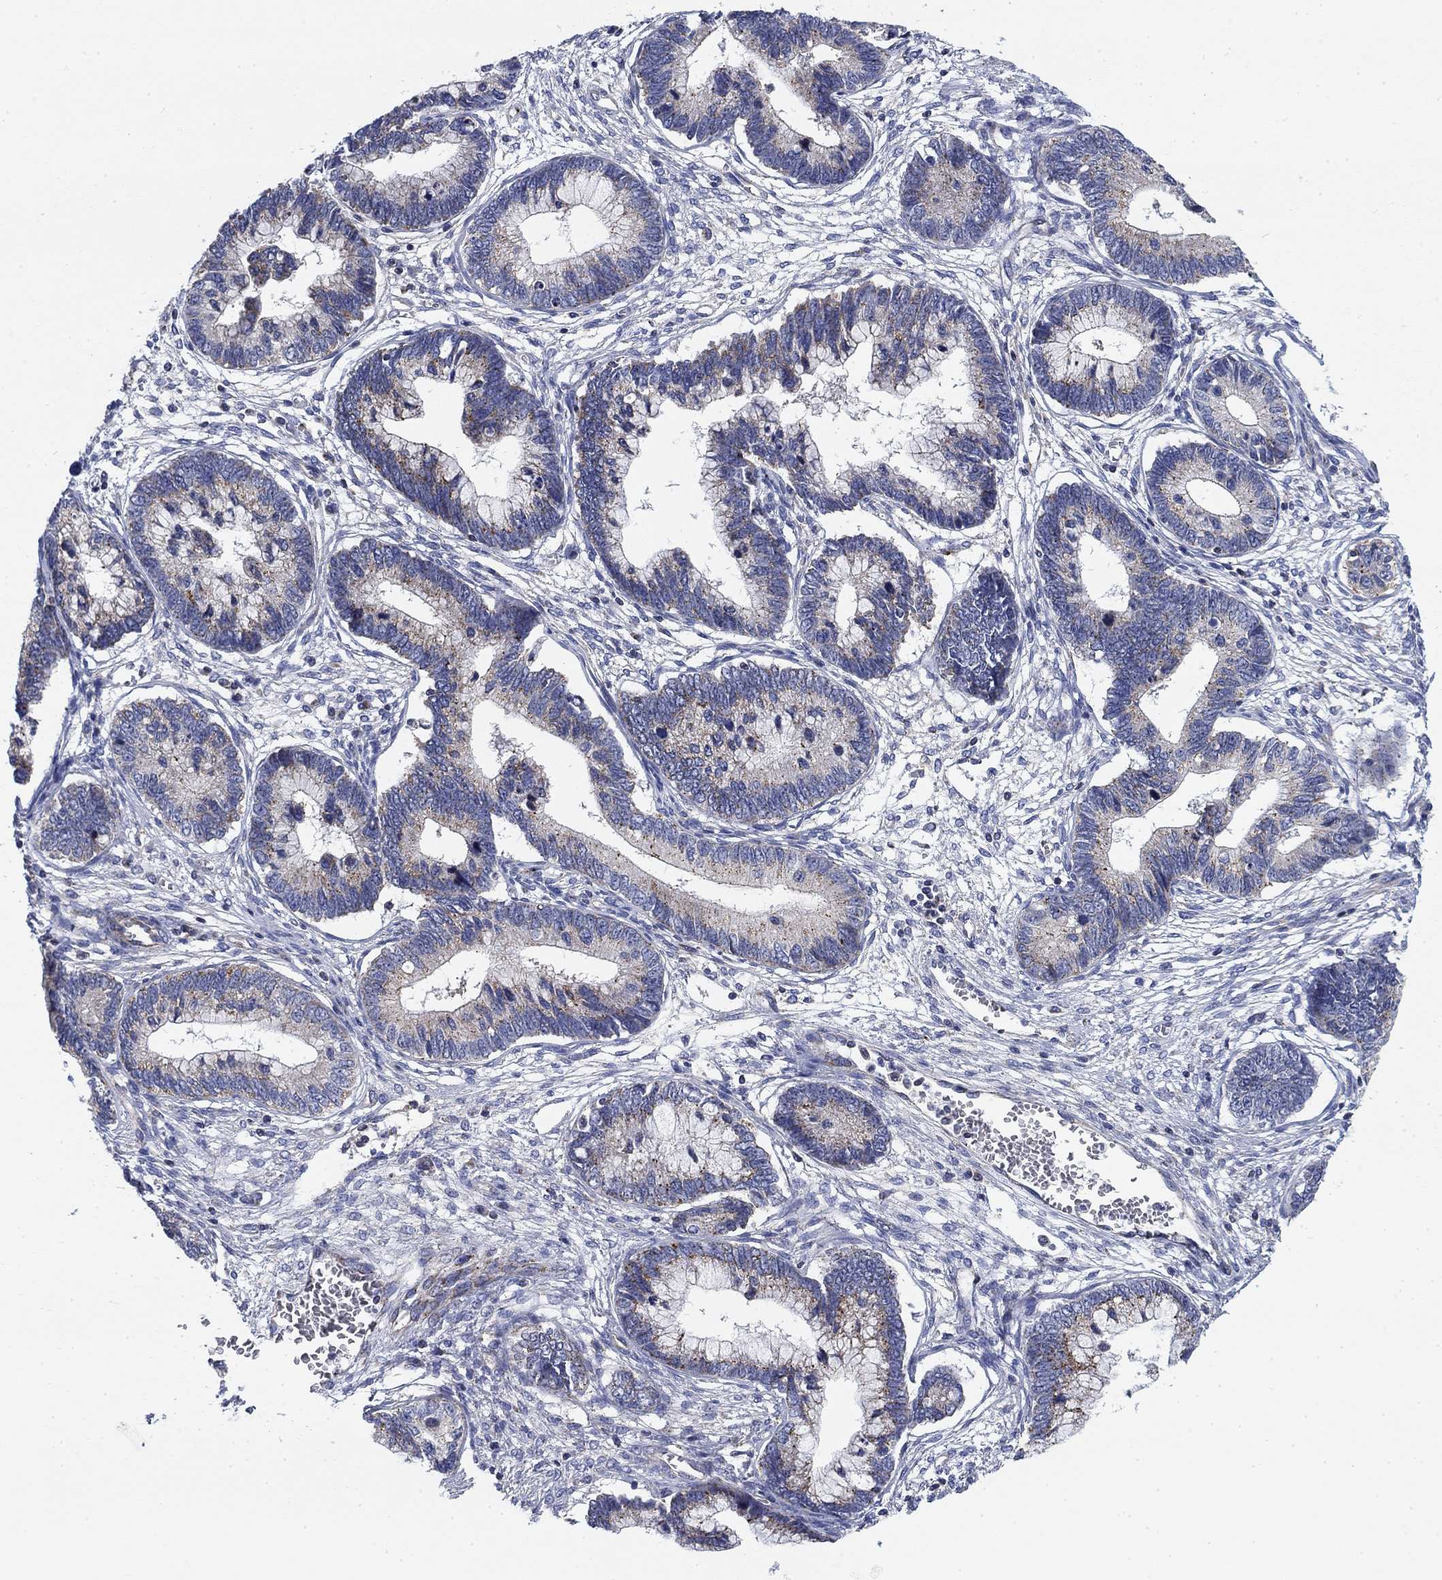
{"staining": {"intensity": "weak", "quantity": "<25%", "location": "cytoplasmic/membranous"}, "tissue": "cervical cancer", "cell_type": "Tumor cells", "image_type": "cancer", "snomed": [{"axis": "morphology", "description": "Adenocarcinoma, NOS"}, {"axis": "topography", "description": "Cervix"}], "caption": "DAB immunohistochemical staining of human cervical adenocarcinoma exhibits no significant positivity in tumor cells.", "gene": "NACAD", "patient": {"sex": "female", "age": 44}}